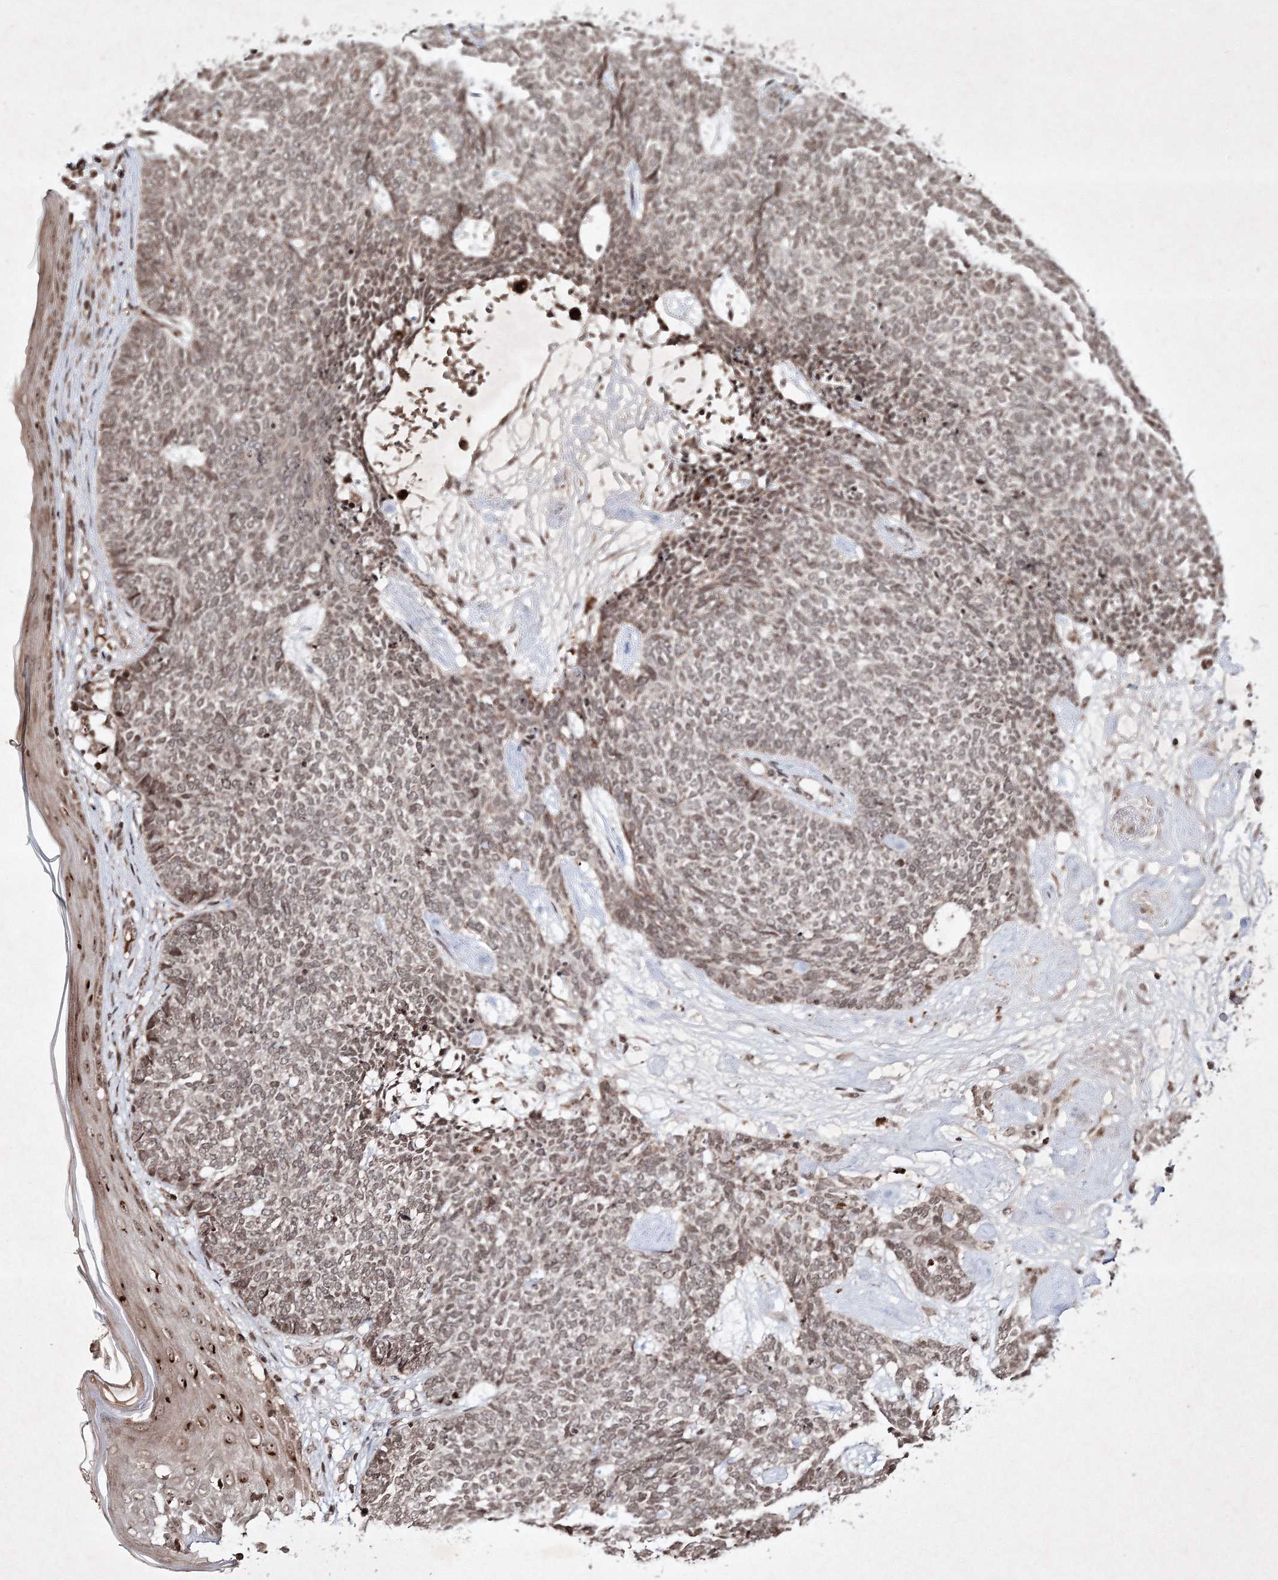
{"staining": {"intensity": "weak", "quantity": ">75%", "location": "nuclear"}, "tissue": "skin cancer", "cell_type": "Tumor cells", "image_type": "cancer", "snomed": [{"axis": "morphology", "description": "Basal cell carcinoma"}, {"axis": "topography", "description": "Skin"}], "caption": "Immunohistochemistry (IHC) of basal cell carcinoma (skin) displays low levels of weak nuclear expression in approximately >75% of tumor cells.", "gene": "CARM1", "patient": {"sex": "female", "age": 84}}